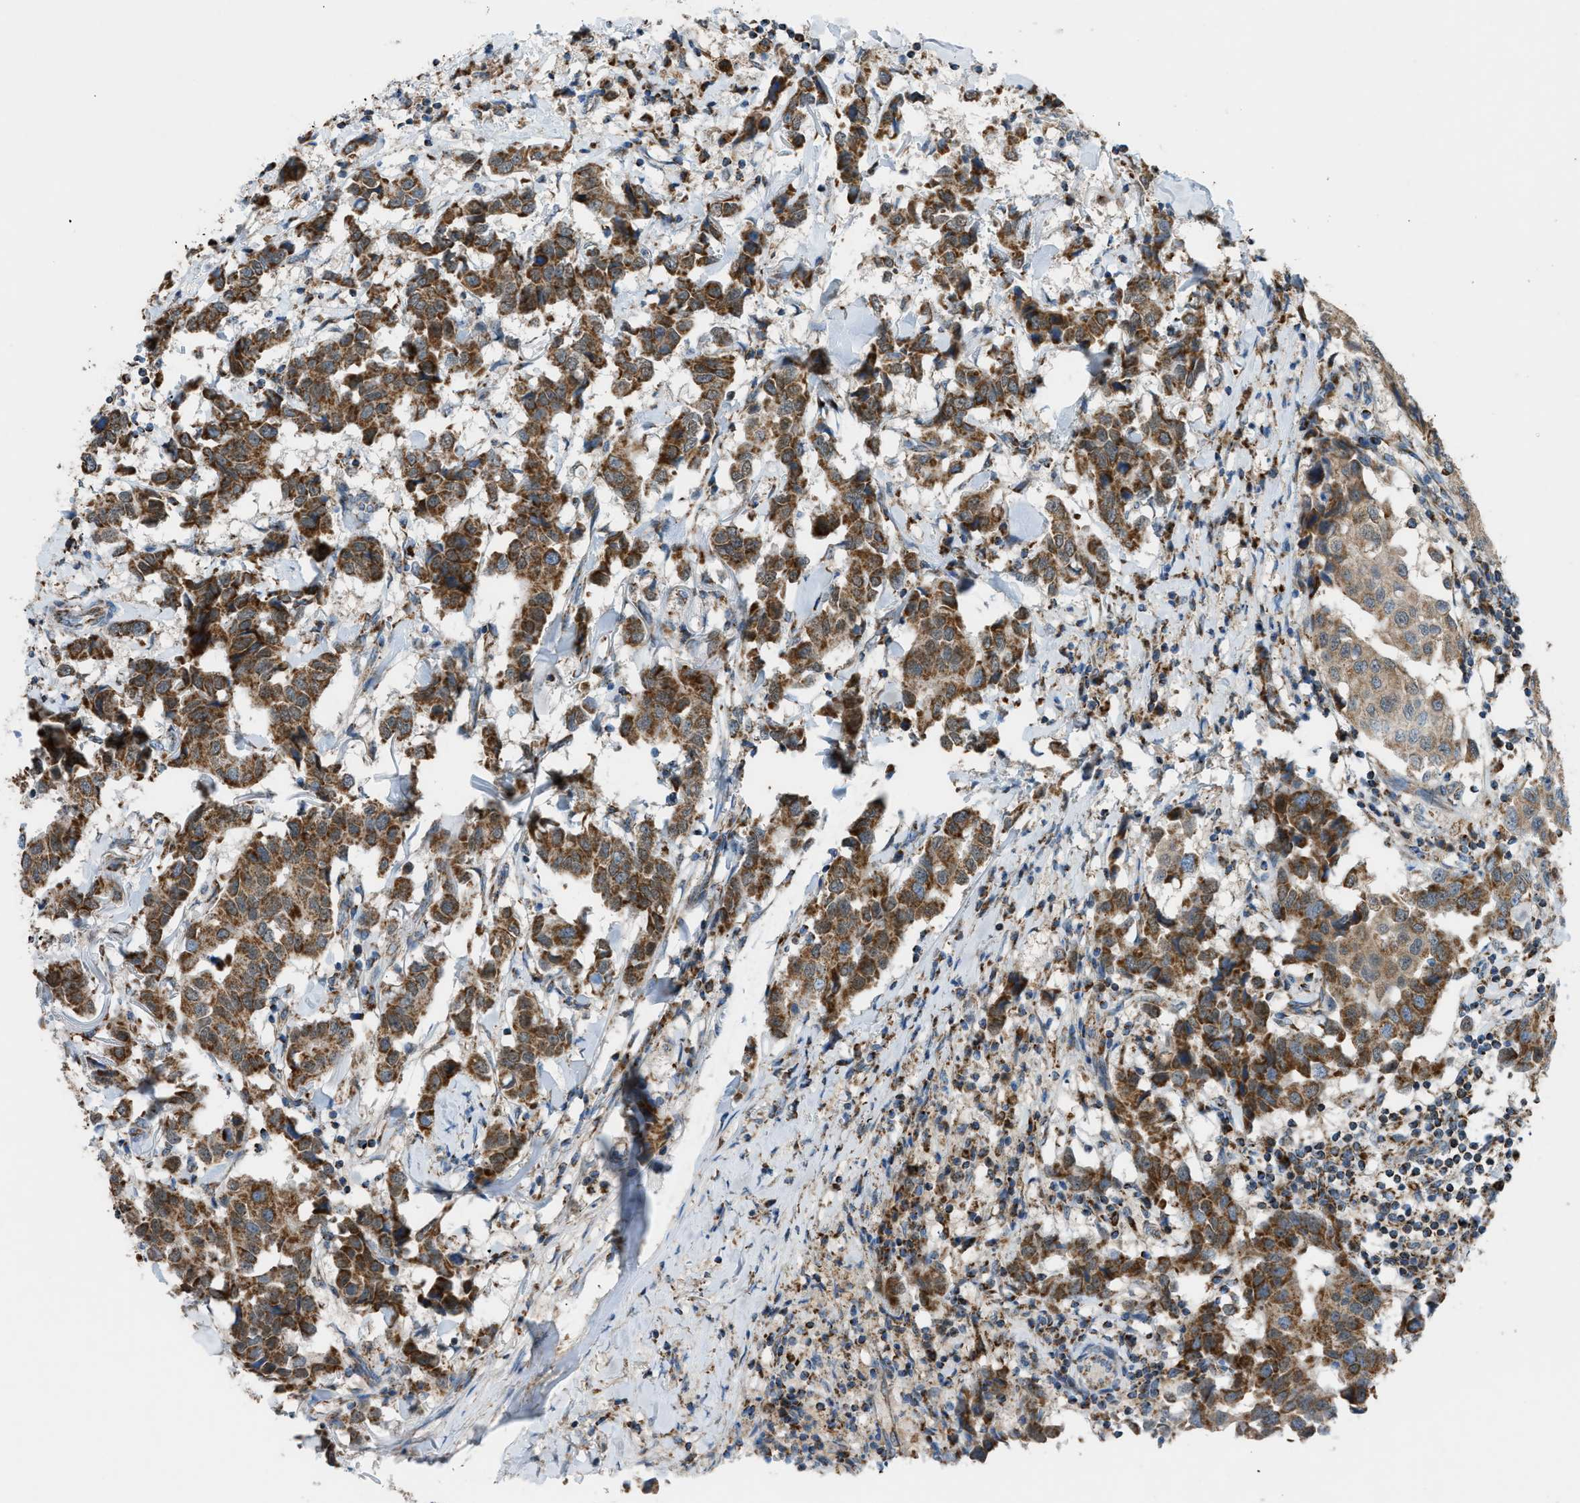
{"staining": {"intensity": "moderate", "quantity": ">75%", "location": "cytoplasmic/membranous"}, "tissue": "breast cancer", "cell_type": "Tumor cells", "image_type": "cancer", "snomed": [{"axis": "morphology", "description": "Duct carcinoma"}, {"axis": "topography", "description": "Breast"}], "caption": "The histopathology image reveals staining of intraductal carcinoma (breast), revealing moderate cytoplasmic/membranous protein expression (brown color) within tumor cells.", "gene": "SRM", "patient": {"sex": "female", "age": 80}}